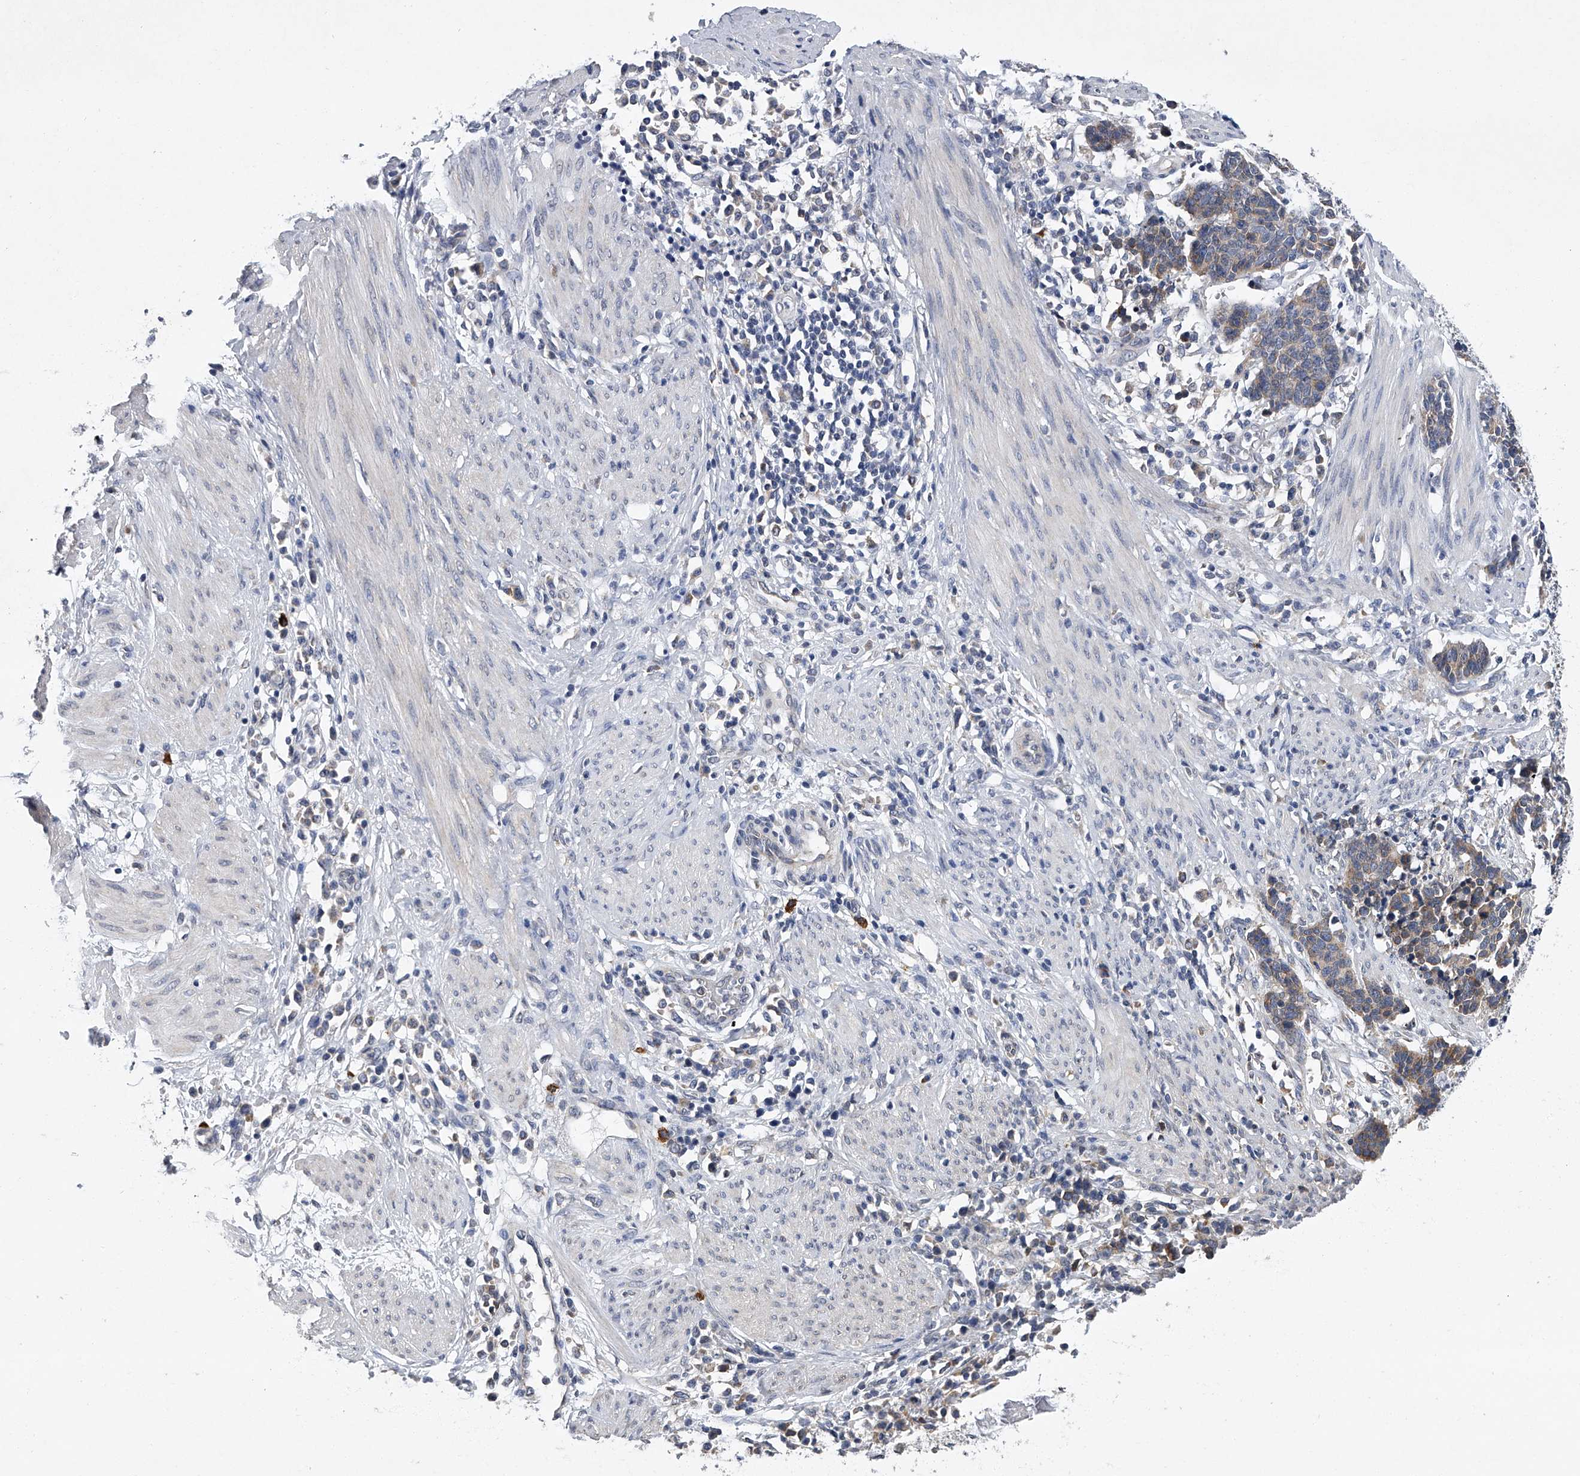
{"staining": {"intensity": "weak", "quantity": ">75%", "location": "cytoplasmic/membranous"}, "tissue": "cervical cancer", "cell_type": "Tumor cells", "image_type": "cancer", "snomed": [{"axis": "morphology", "description": "Squamous cell carcinoma, NOS"}, {"axis": "topography", "description": "Cervix"}], "caption": "Weak cytoplasmic/membranous protein staining is seen in about >75% of tumor cells in cervical cancer (squamous cell carcinoma). (DAB (3,3'-diaminobenzidine) IHC, brown staining for protein, blue staining for nuclei).", "gene": "RNF5", "patient": {"sex": "female", "age": 35}}